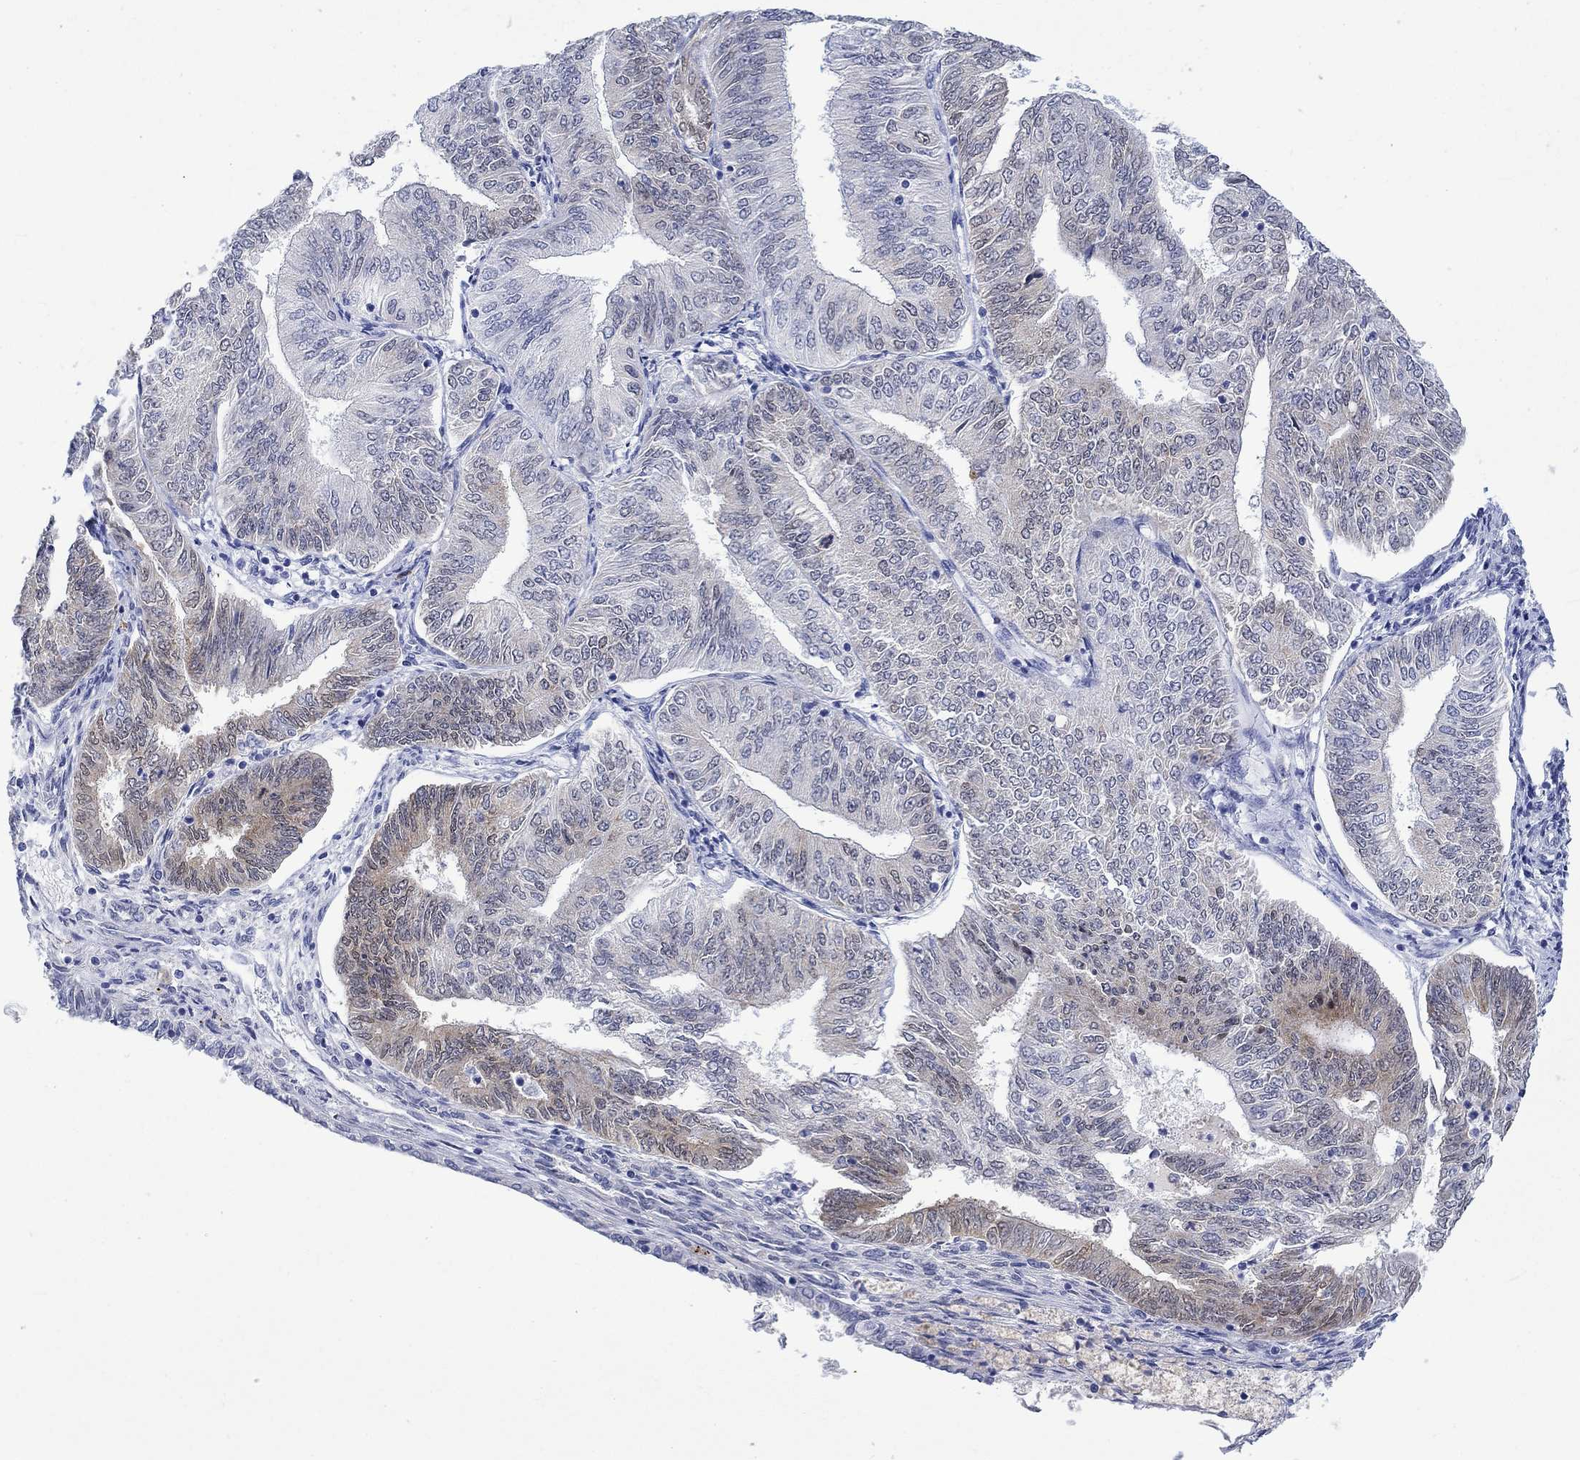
{"staining": {"intensity": "moderate", "quantity": "<25%", "location": "cytoplasmic/membranous"}, "tissue": "endometrial cancer", "cell_type": "Tumor cells", "image_type": "cancer", "snomed": [{"axis": "morphology", "description": "Adenocarcinoma, NOS"}, {"axis": "topography", "description": "Endometrium"}], "caption": "Endometrial cancer (adenocarcinoma) stained with DAB immunohistochemistry demonstrates low levels of moderate cytoplasmic/membranous staining in about <25% of tumor cells.", "gene": "MSI1", "patient": {"sex": "female", "age": 58}}